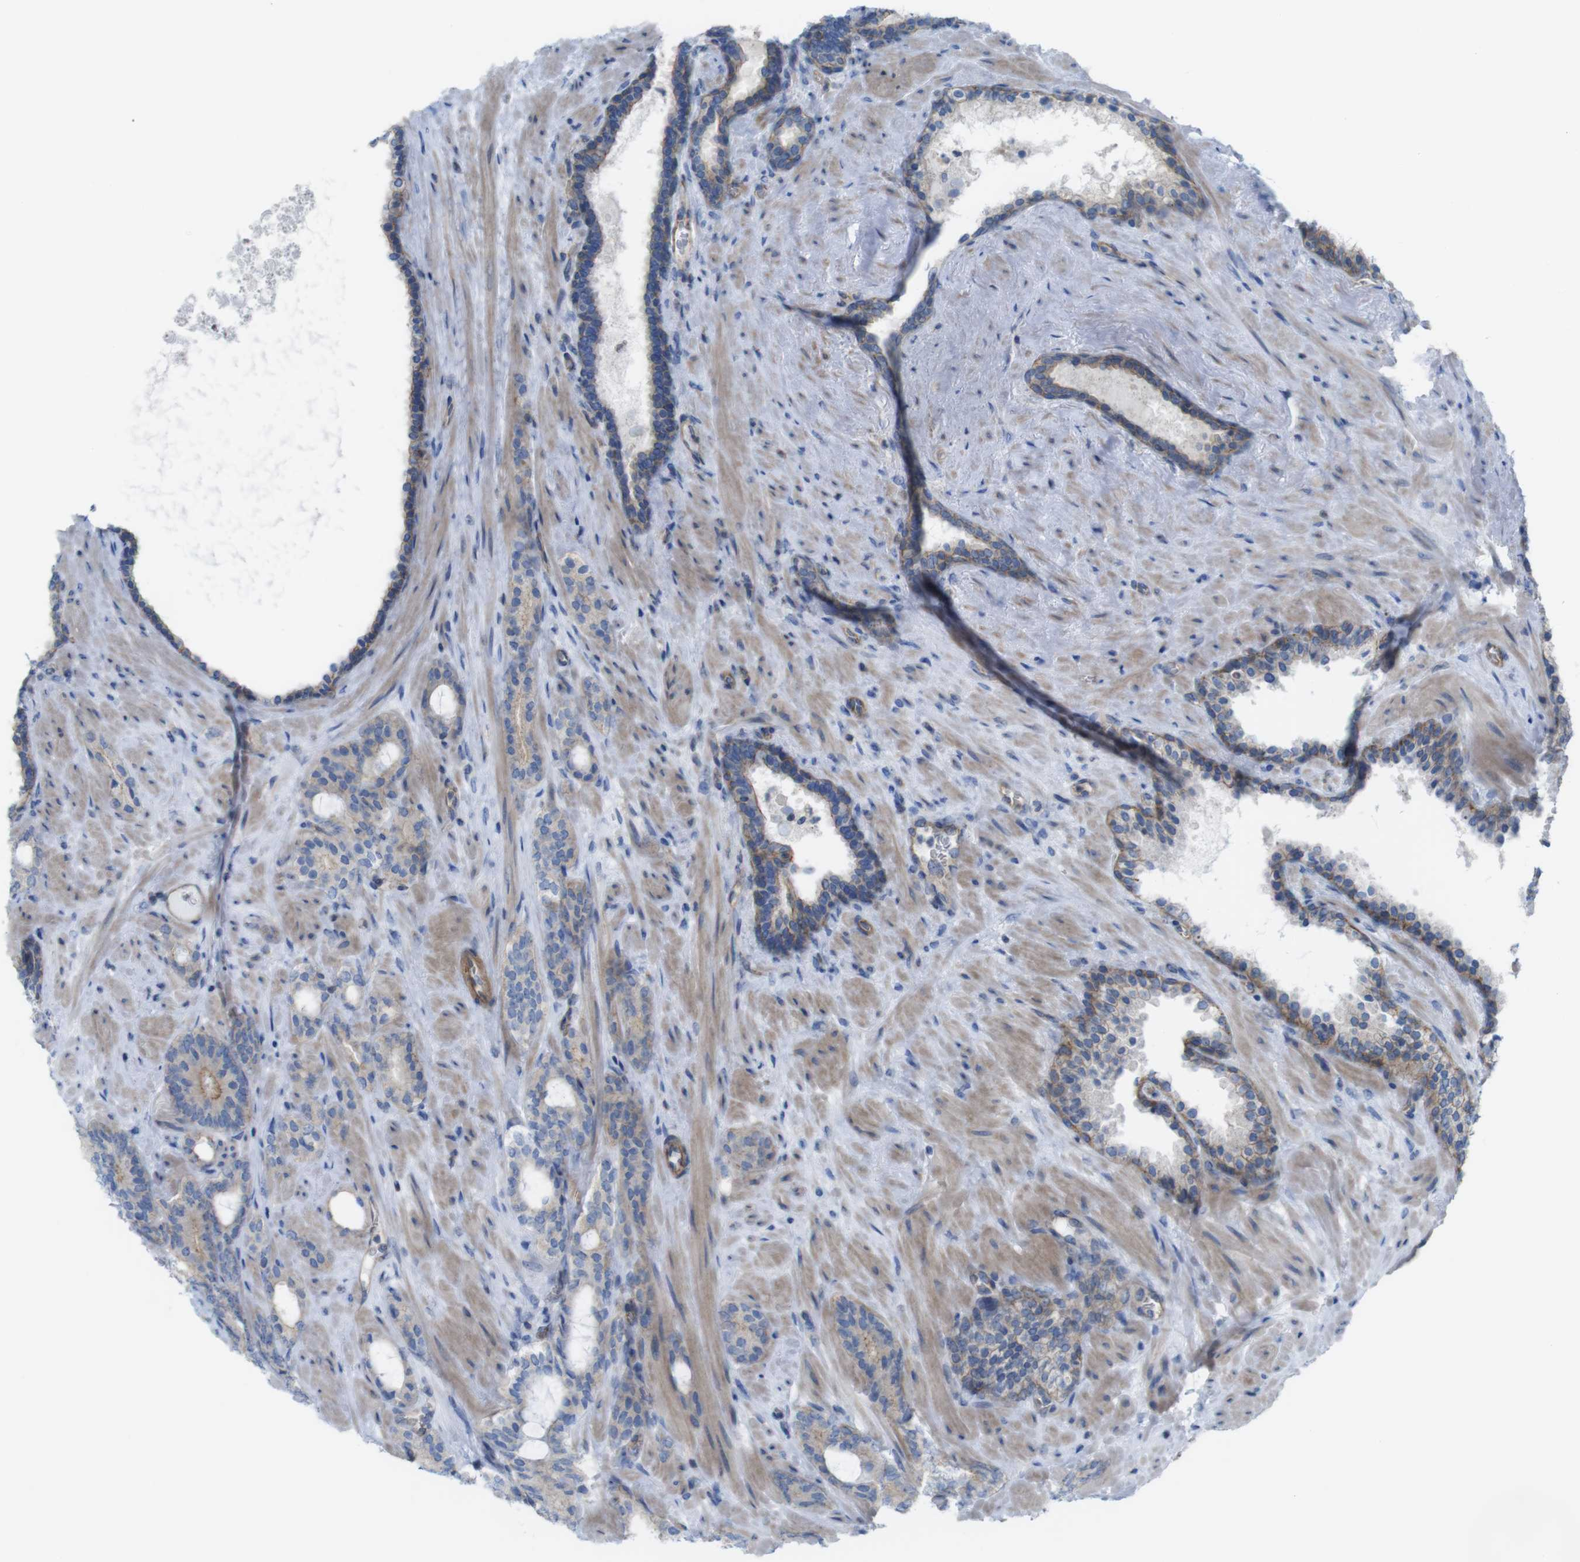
{"staining": {"intensity": "weak", "quantity": ">75%", "location": "cytoplasmic/membranous"}, "tissue": "prostate cancer", "cell_type": "Tumor cells", "image_type": "cancer", "snomed": [{"axis": "morphology", "description": "Adenocarcinoma, Low grade"}, {"axis": "topography", "description": "Prostate"}], "caption": "Protein expression analysis of human prostate adenocarcinoma (low-grade) reveals weak cytoplasmic/membranous expression in about >75% of tumor cells.", "gene": "PREX2", "patient": {"sex": "male", "age": 63}}